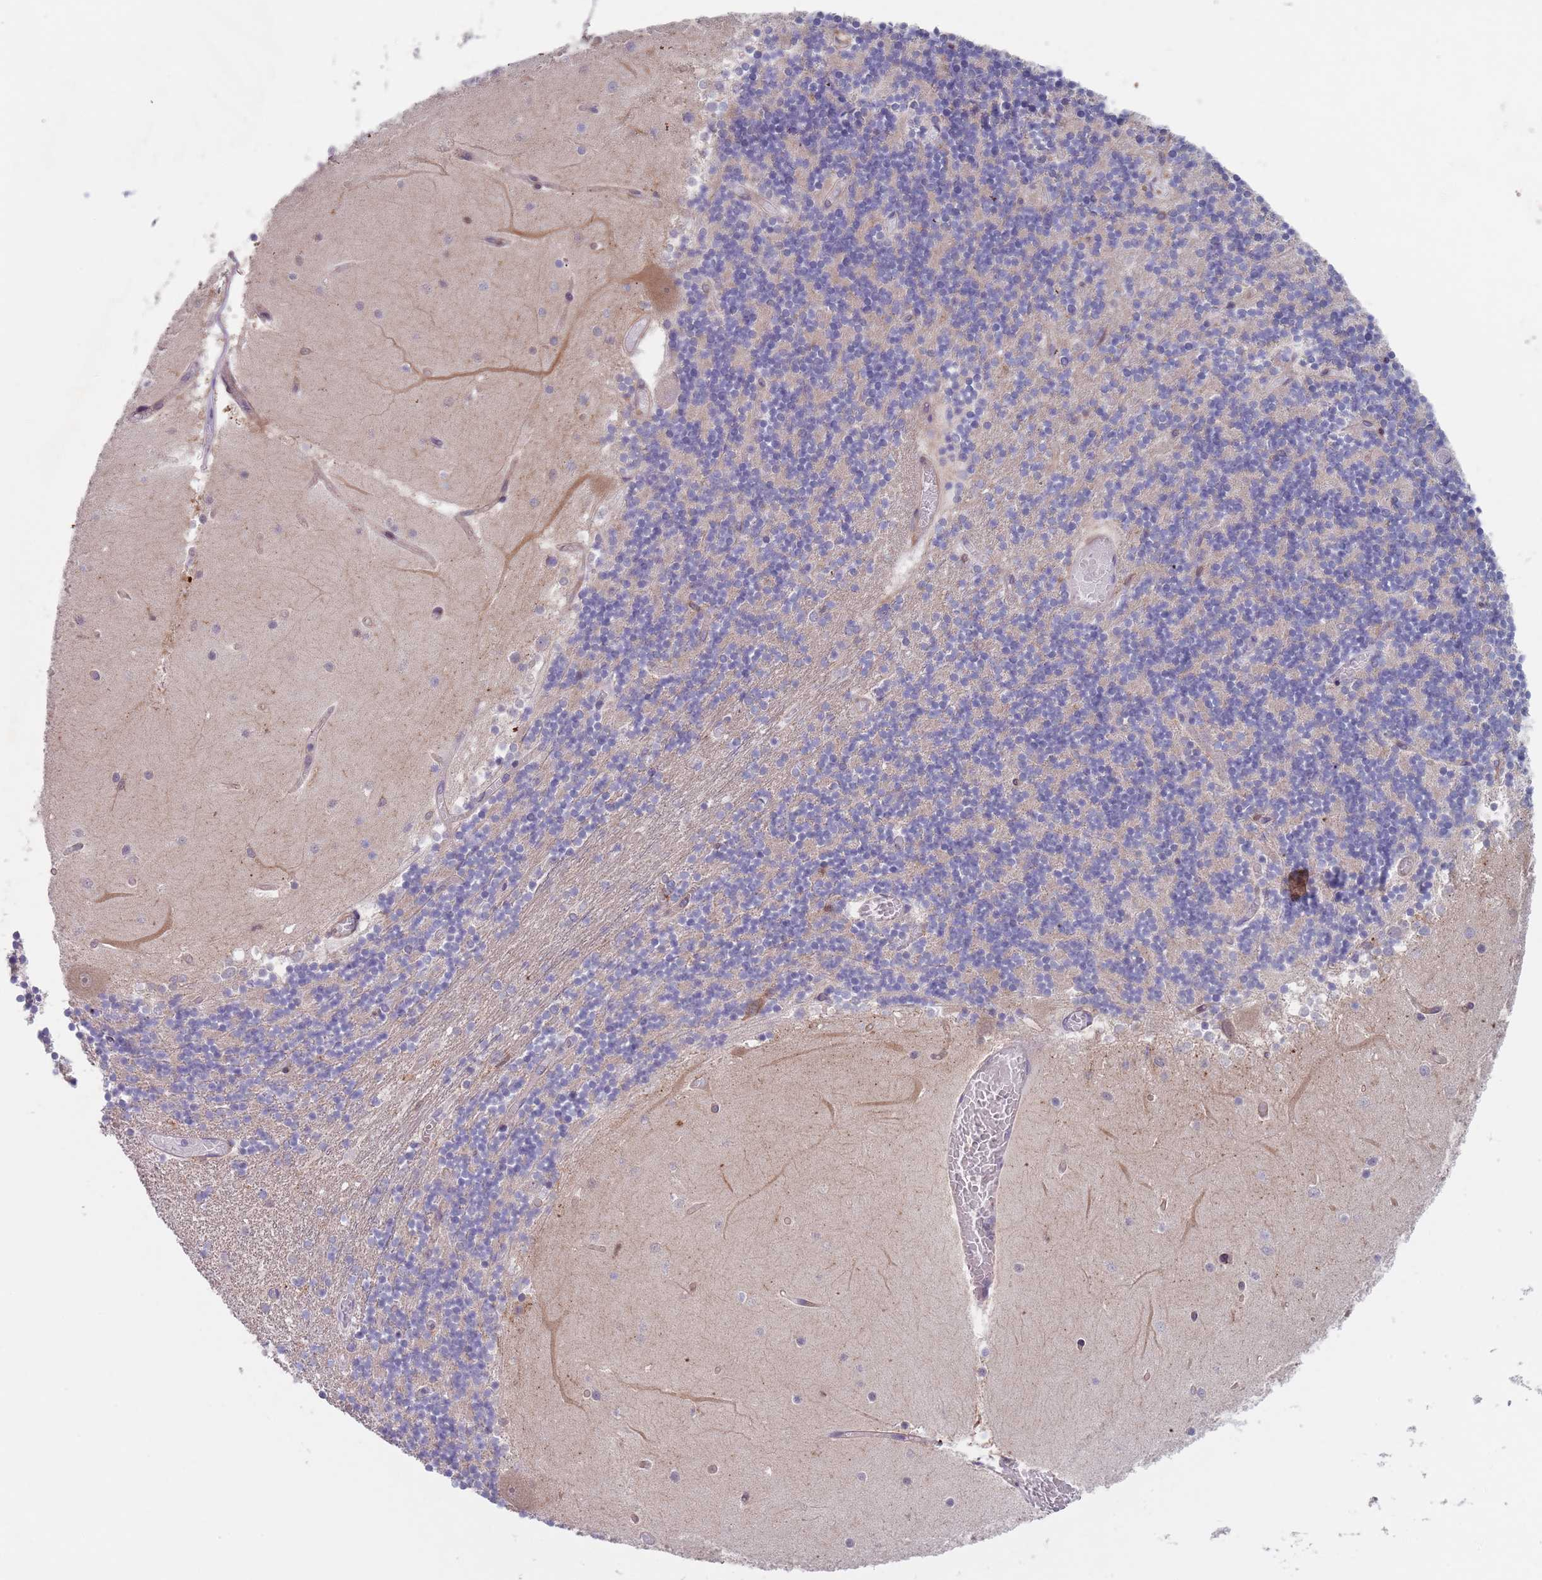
{"staining": {"intensity": "weak", "quantity": "25%-75%", "location": "cytoplasmic/membranous"}, "tissue": "cerebellum", "cell_type": "Cells in granular layer", "image_type": "normal", "snomed": [{"axis": "morphology", "description": "Normal tissue, NOS"}, {"axis": "topography", "description": "Cerebellum"}], "caption": "Immunohistochemistry of unremarkable cerebellum shows low levels of weak cytoplasmic/membranous expression in approximately 25%-75% of cells in granular layer. (Stains: DAB in brown, nuclei in blue, Microscopy: brightfield microscopy at high magnification).", "gene": "APPL2", "patient": {"sex": "female", "age": 28}}